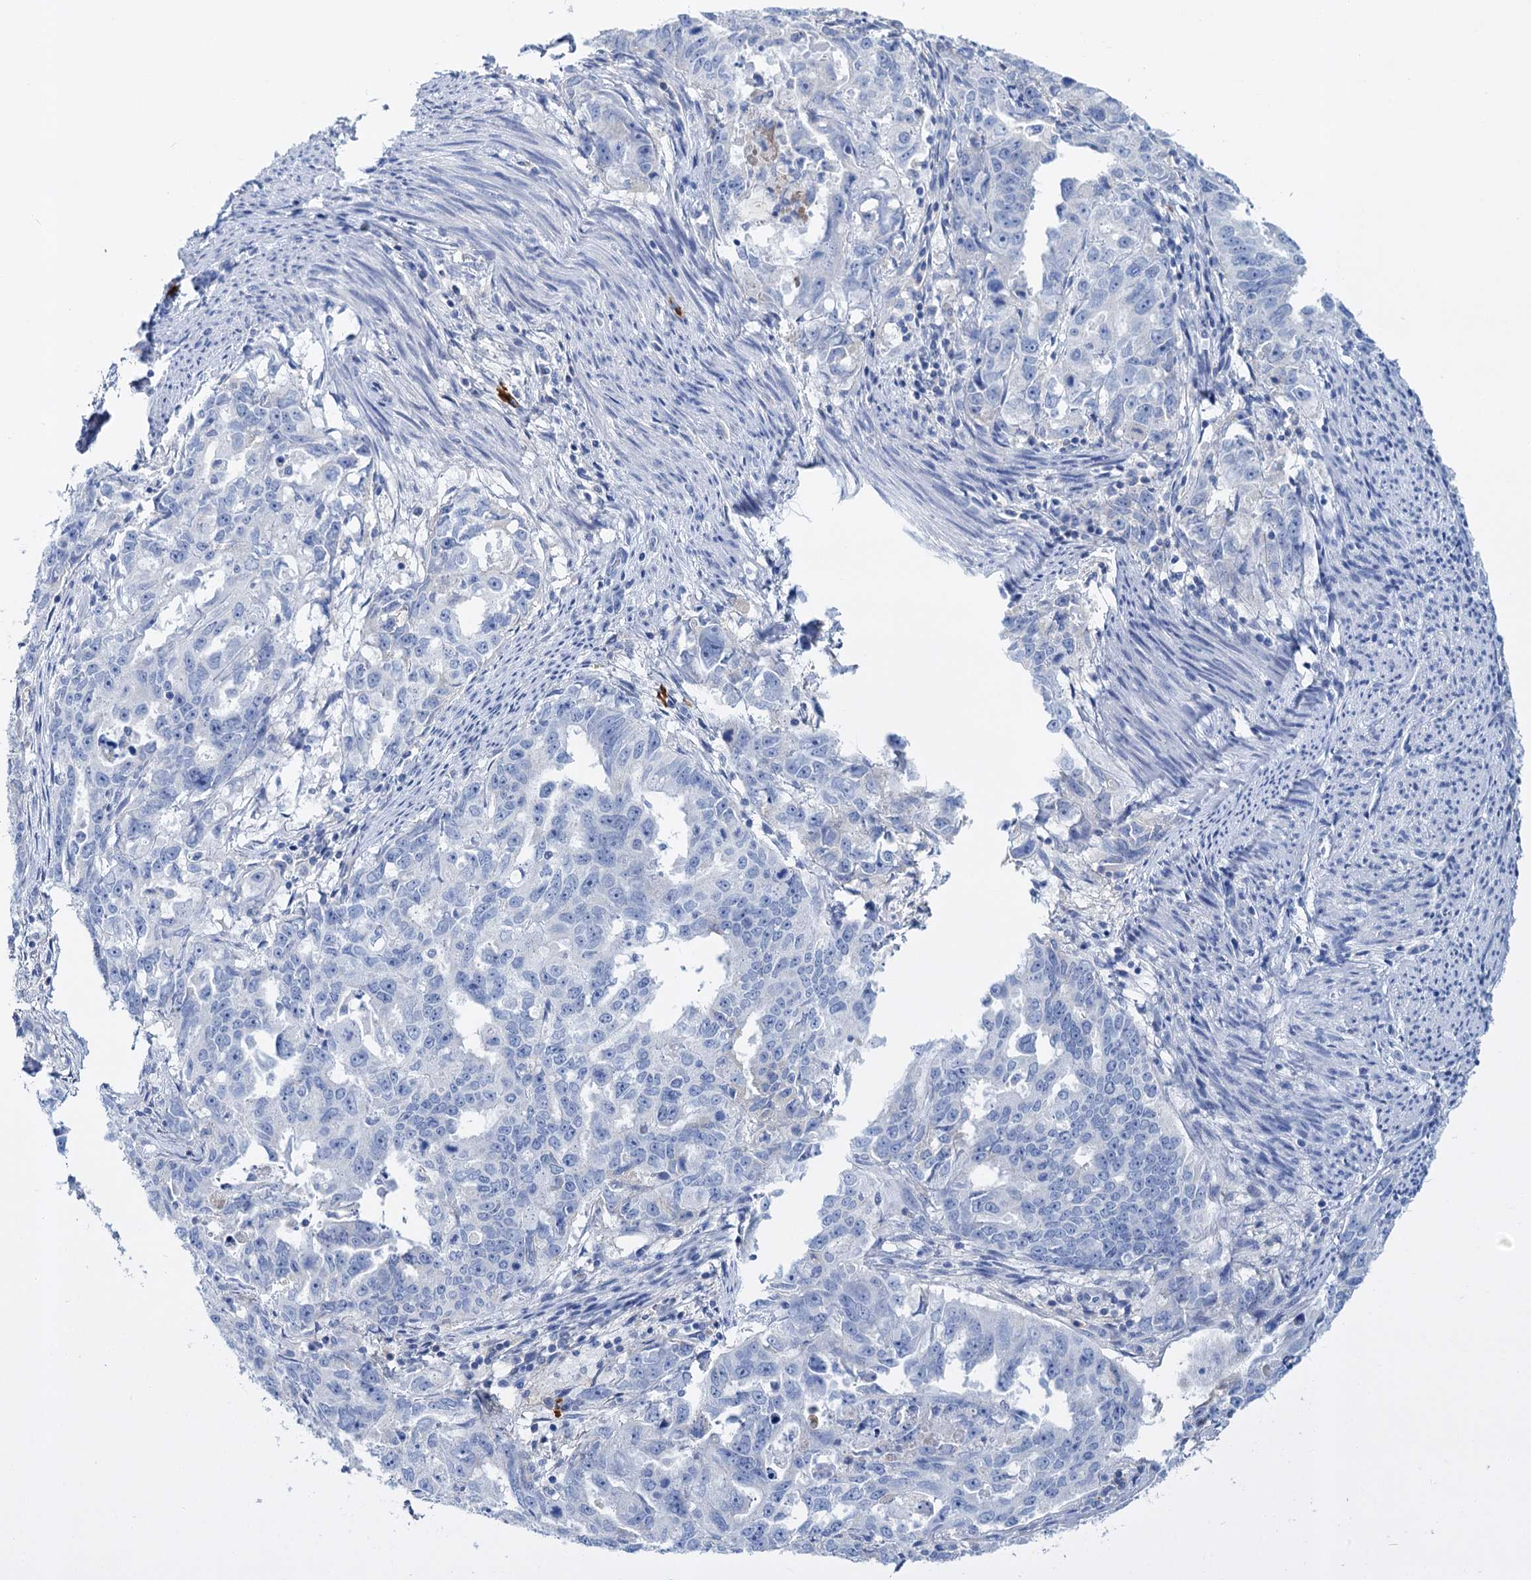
{"staining": {"intensity": "negative", "quantity": "none", "location": "none"}, "tissue": "endometrial cancer", "cell_type": "Tumor cells", "image_type": "cancer", "snomed": [{"axis": "morphology", "description": "Adenocarcinoma, NOS"}, {"axis": "topography", "description": "Endometrium"}], "caption": "High power microscopy photomicrograph of an IHC photomicrograph of endometrial cancer (adenocarcinoma), revealing no significant positivity in tumor cells.", "gene": "FBXW12", "patient": {"sex": "female", "age": 65}}